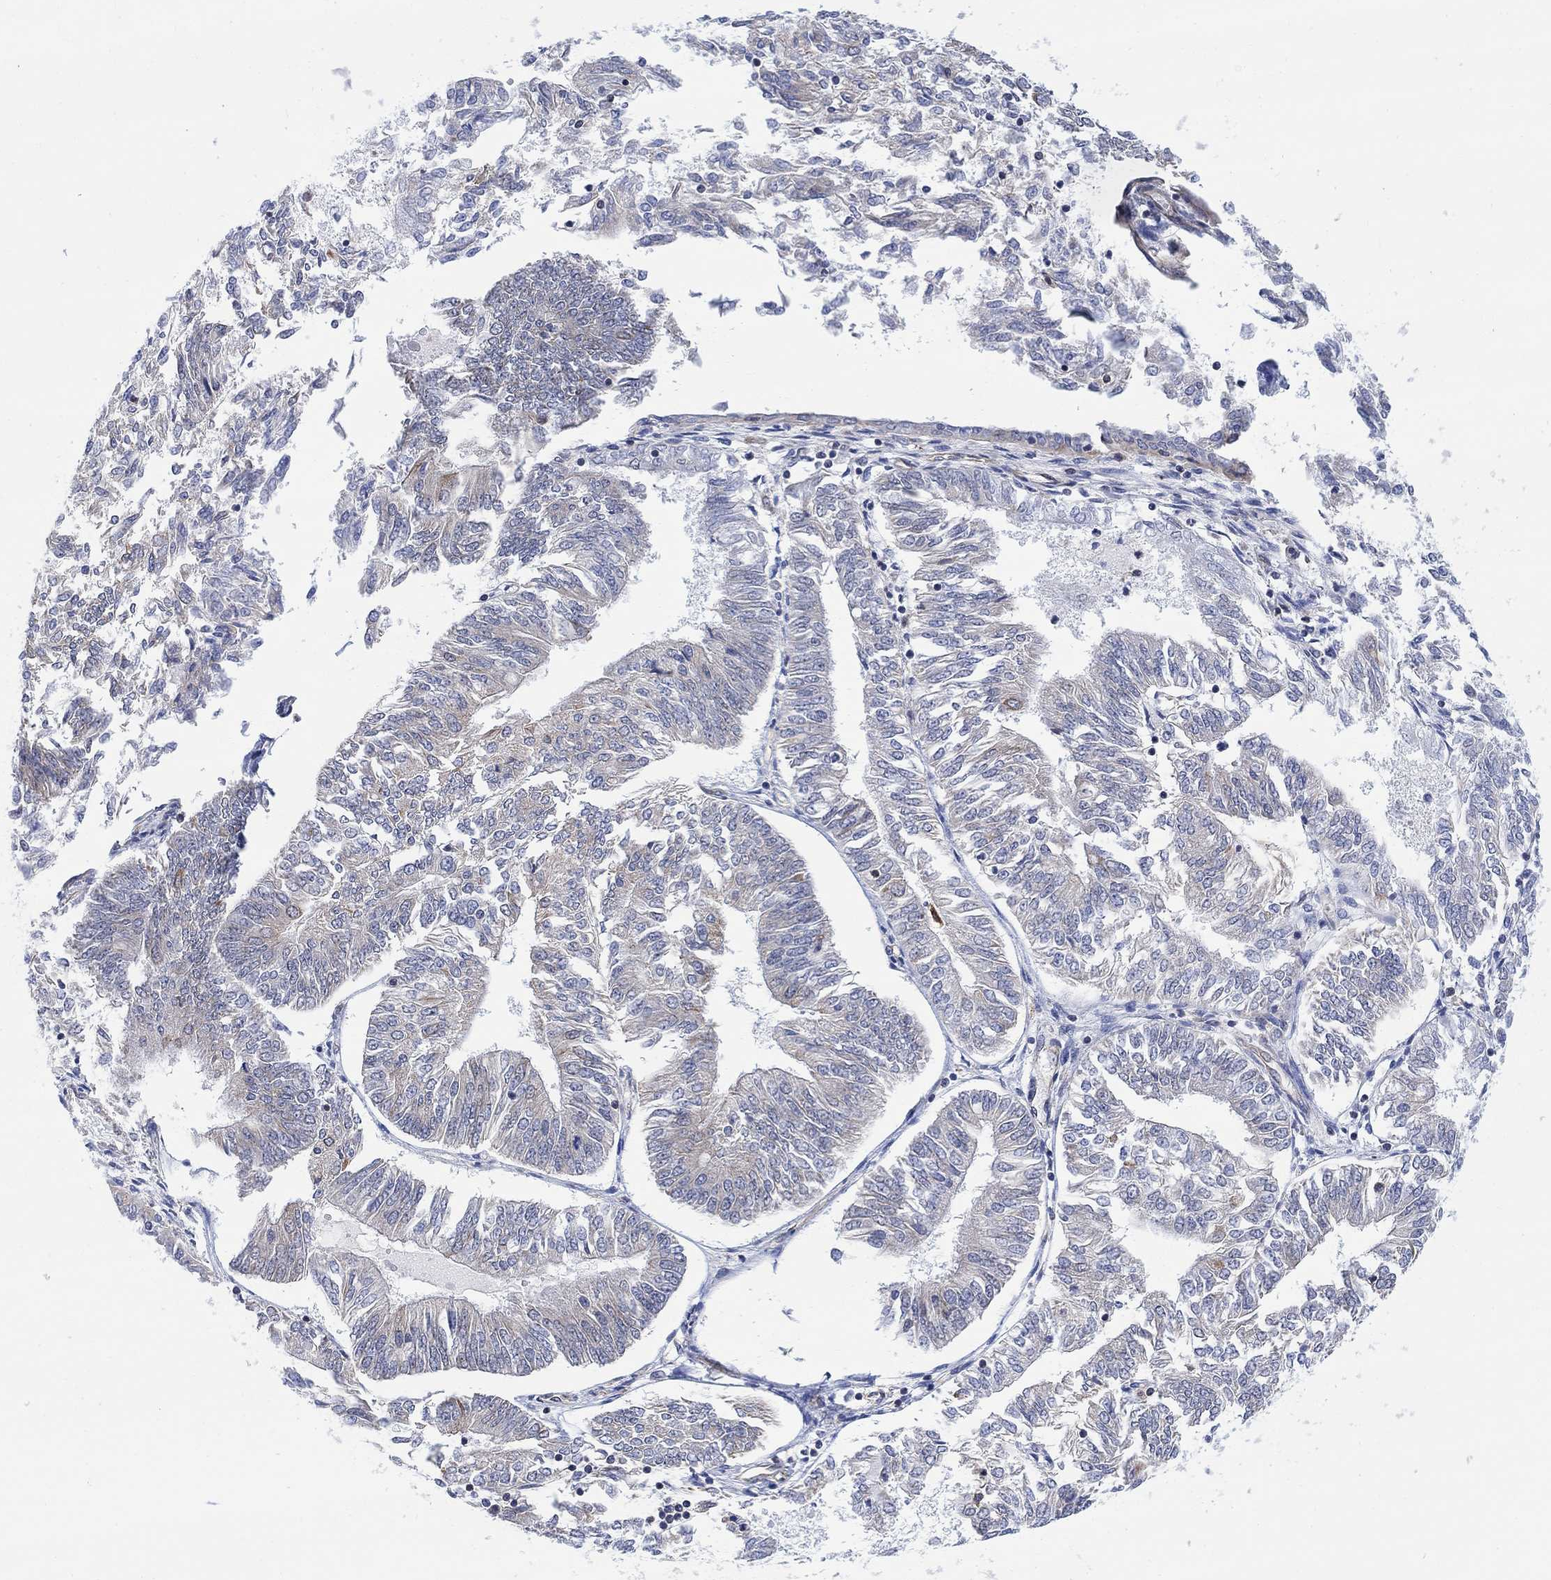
{"staining": {"intensity": "weak", "quantity": "<25%", "location": "cytoplasmic/membranous"}, "tissue": "endometrial cancer", "cell_type": "Tumor cells", "image_type": "cancer", "snomed": [{"axis": "morphology", "description": "Adenocarcinoma, NOS"}, {"axis": "topography", "description": "Endometrium"}], "caption": "A high-resolution micrograph shows IHC staining of endometrial cancer, which reveals no significant staining in tumor cells. The staining is performed using DAB brown chromogen with nuclei counter-stained in using hematoxylin.", "gene": "GBP5", "patient": {"sex": "female", "age": 58}}